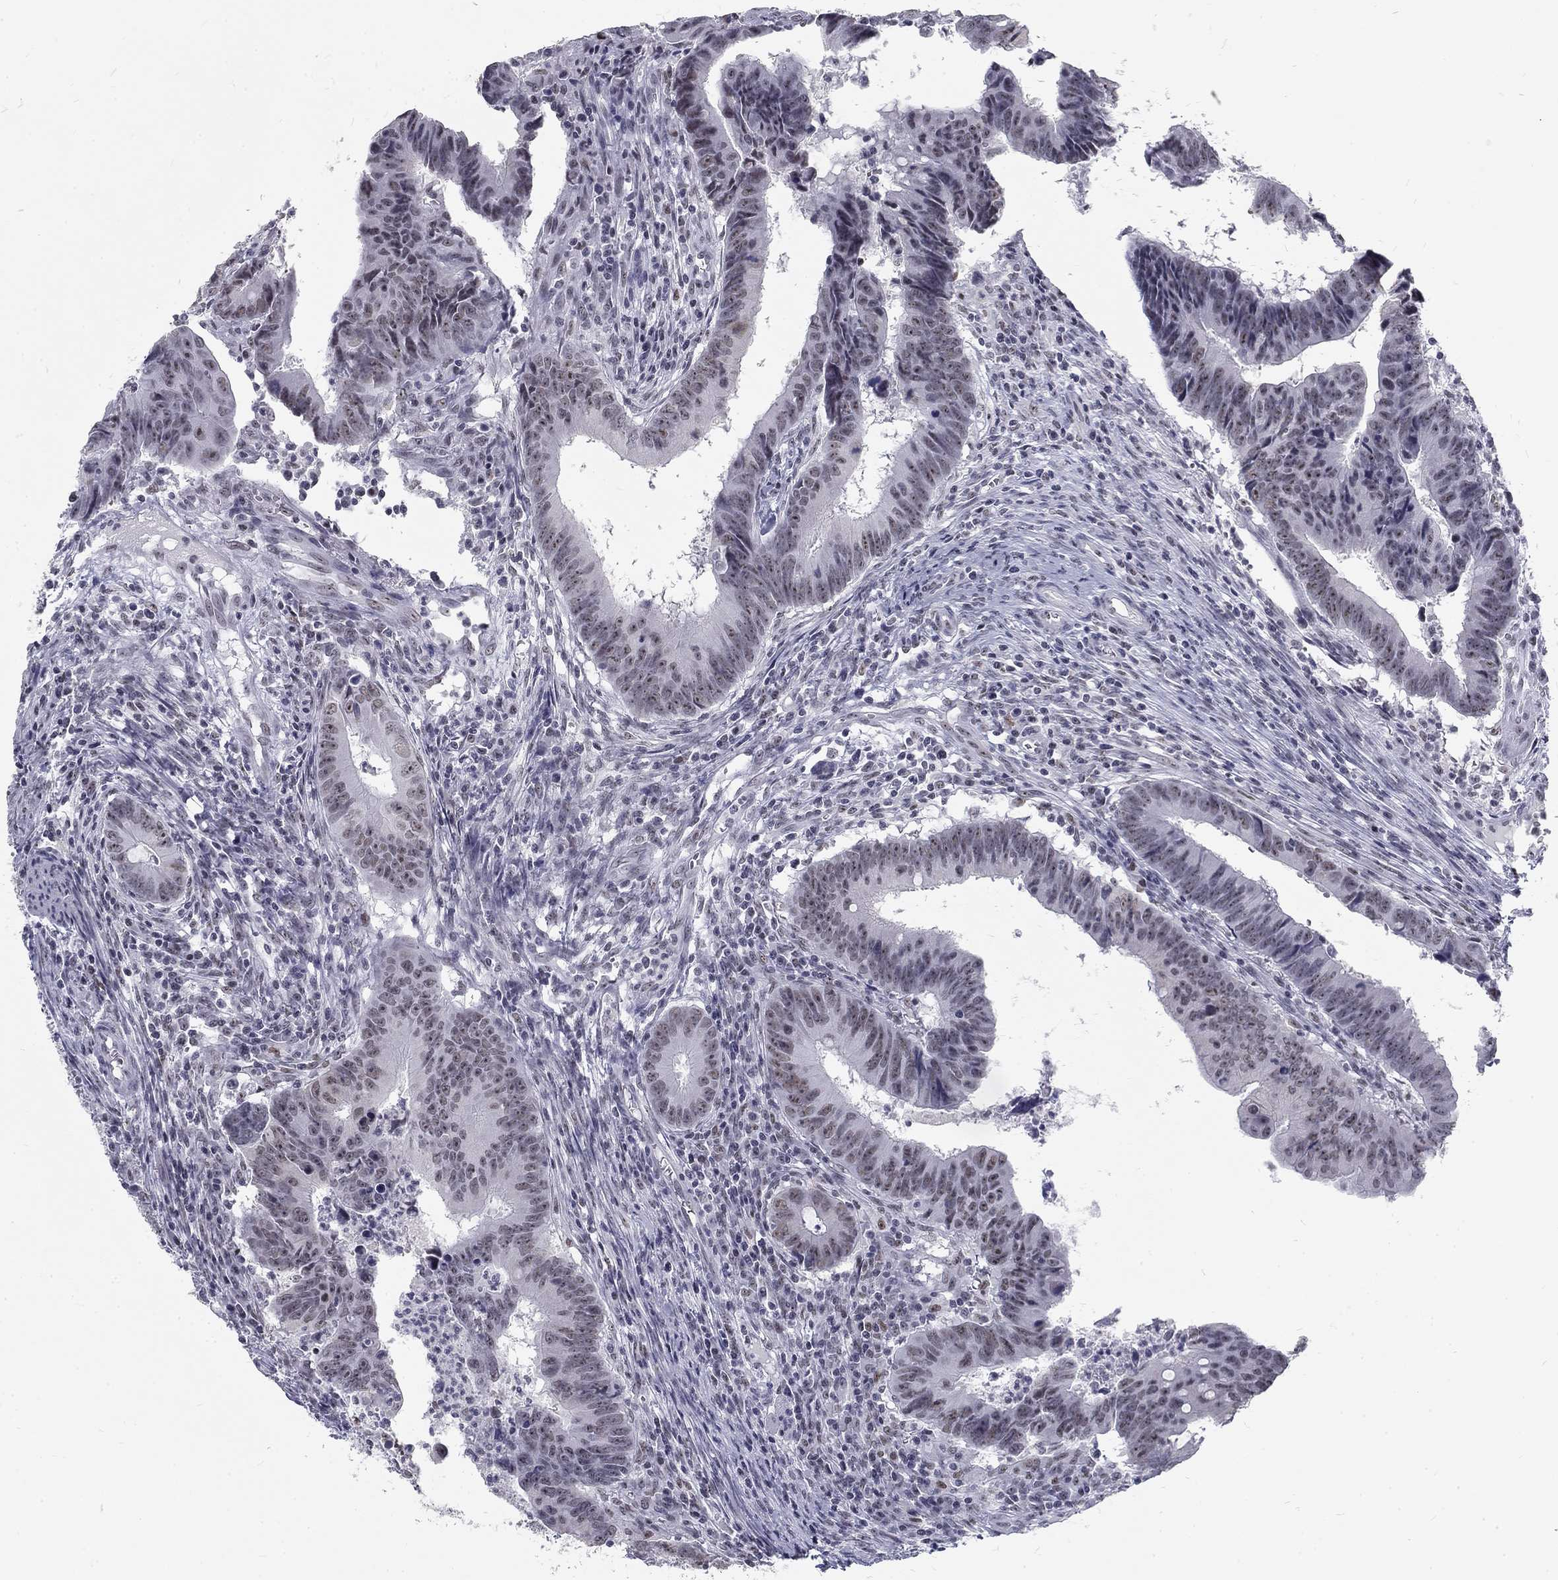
{"staining": {"intensity": "negative", "quantity": "none", "location": "none"}, "tissue": "colorectal cancer", "cell_type": "Tumor cells", "image_type": "cancer", "snomed": [{"axis": "morphology", "description": "Adenocarcinoma, NOS"}, {"axis": "topography", "description": "Colon"}], "caption": "Colorectal adenocarcinoma stained for a protein using IHC displays no staining tumor cells.", "gene": "SNORC", "patient": {"sex": "female", "age": 87}}